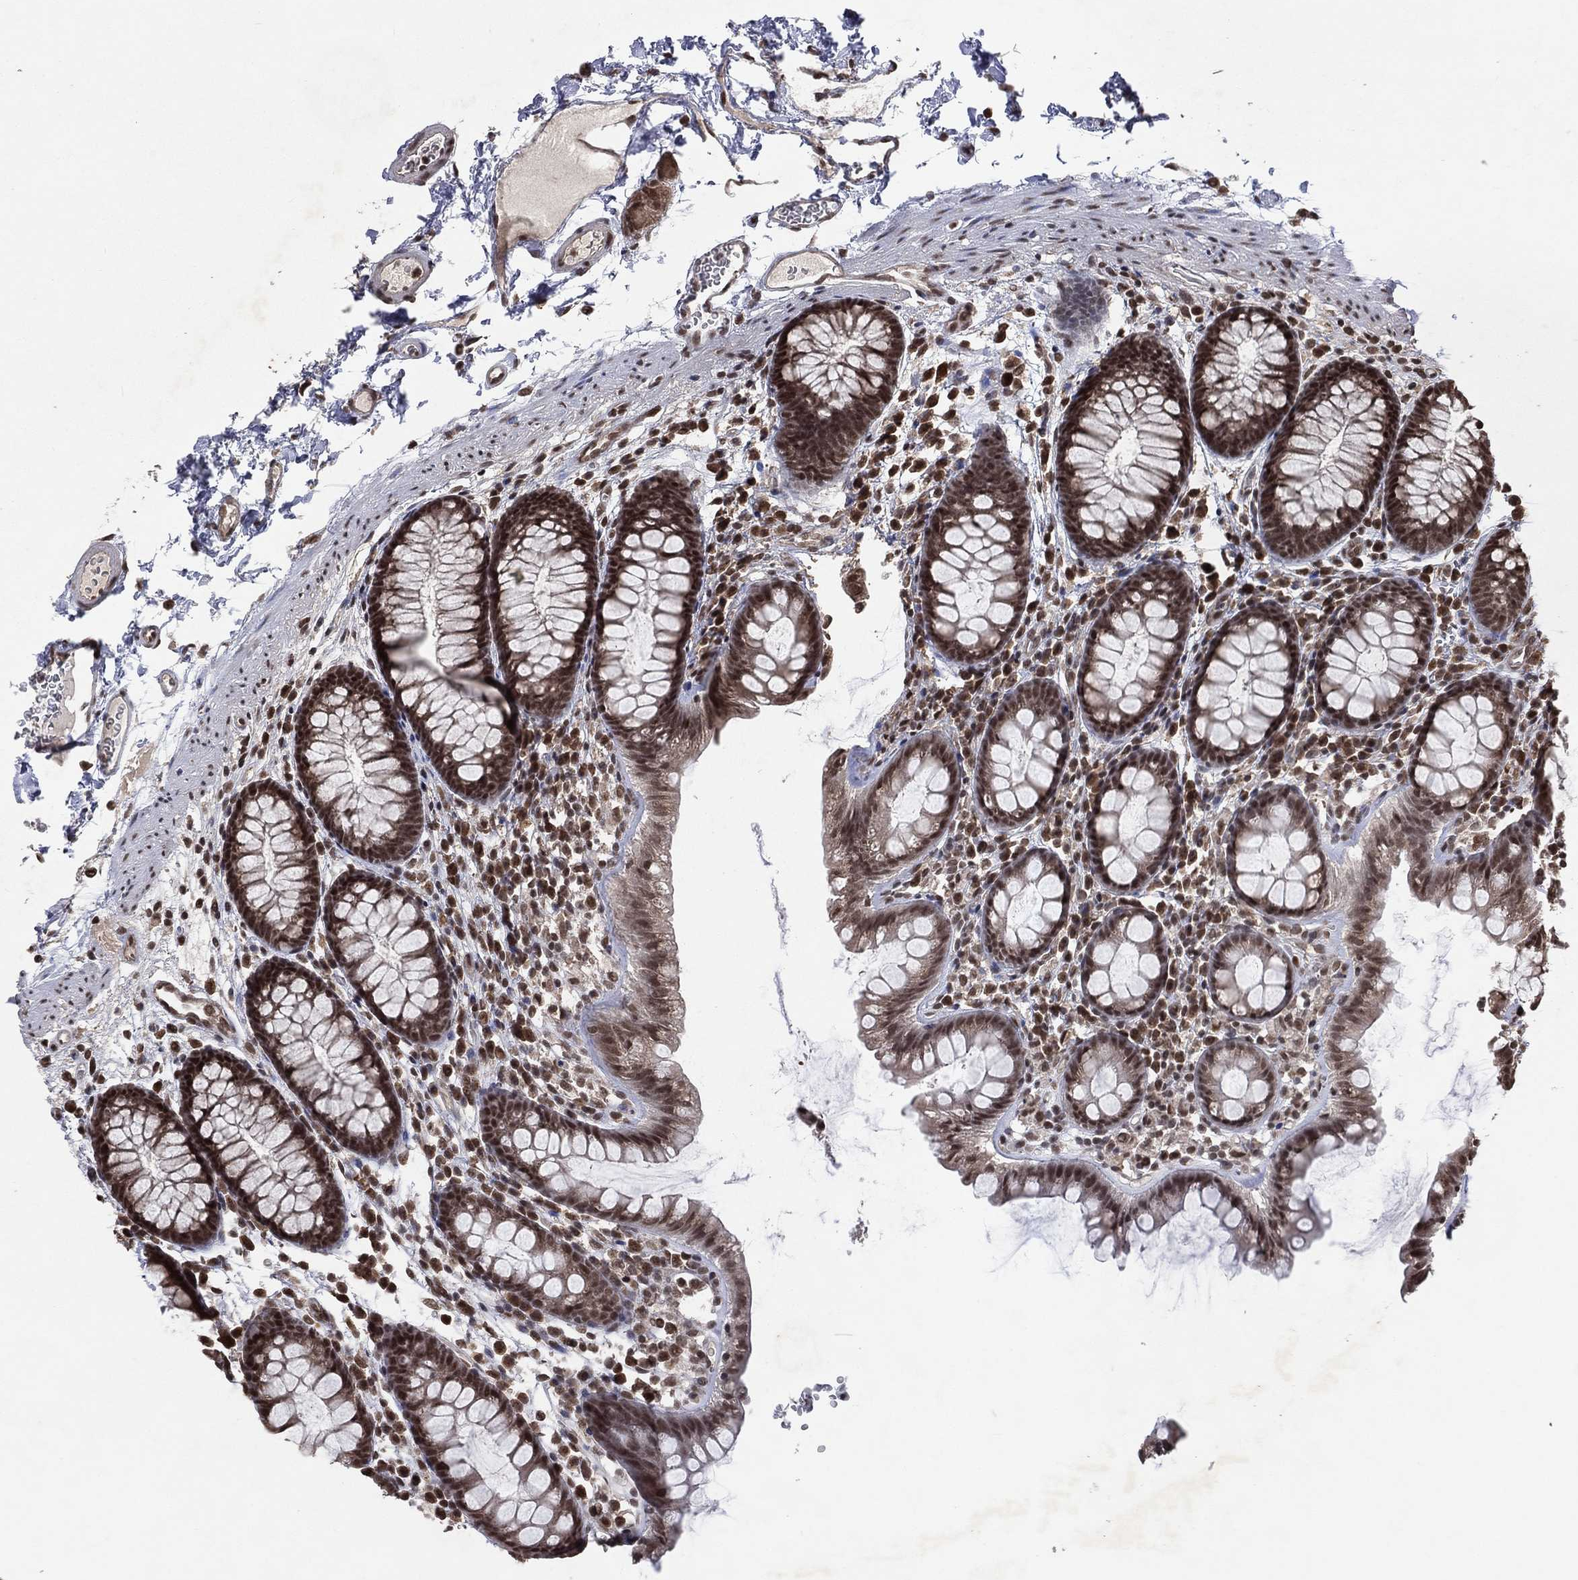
{"staining": {"intensity": "negative", "quantity": "none", "location": "none"}, "tissue": "colon", "cell_type": "Endothelial cells", "image_type": "normal", "snomed": [{"axis": "morphology", "description": "Normal tissue, NOS"}, {"axis": "topography", "description": "Colon"}], "caption": "Endothelial cells are negative for brown protein staining in unremarkable colon. Nuclei are stained in blue.", "gene": "DMAP1", "patient": {"sex": "male", "age": 76}}